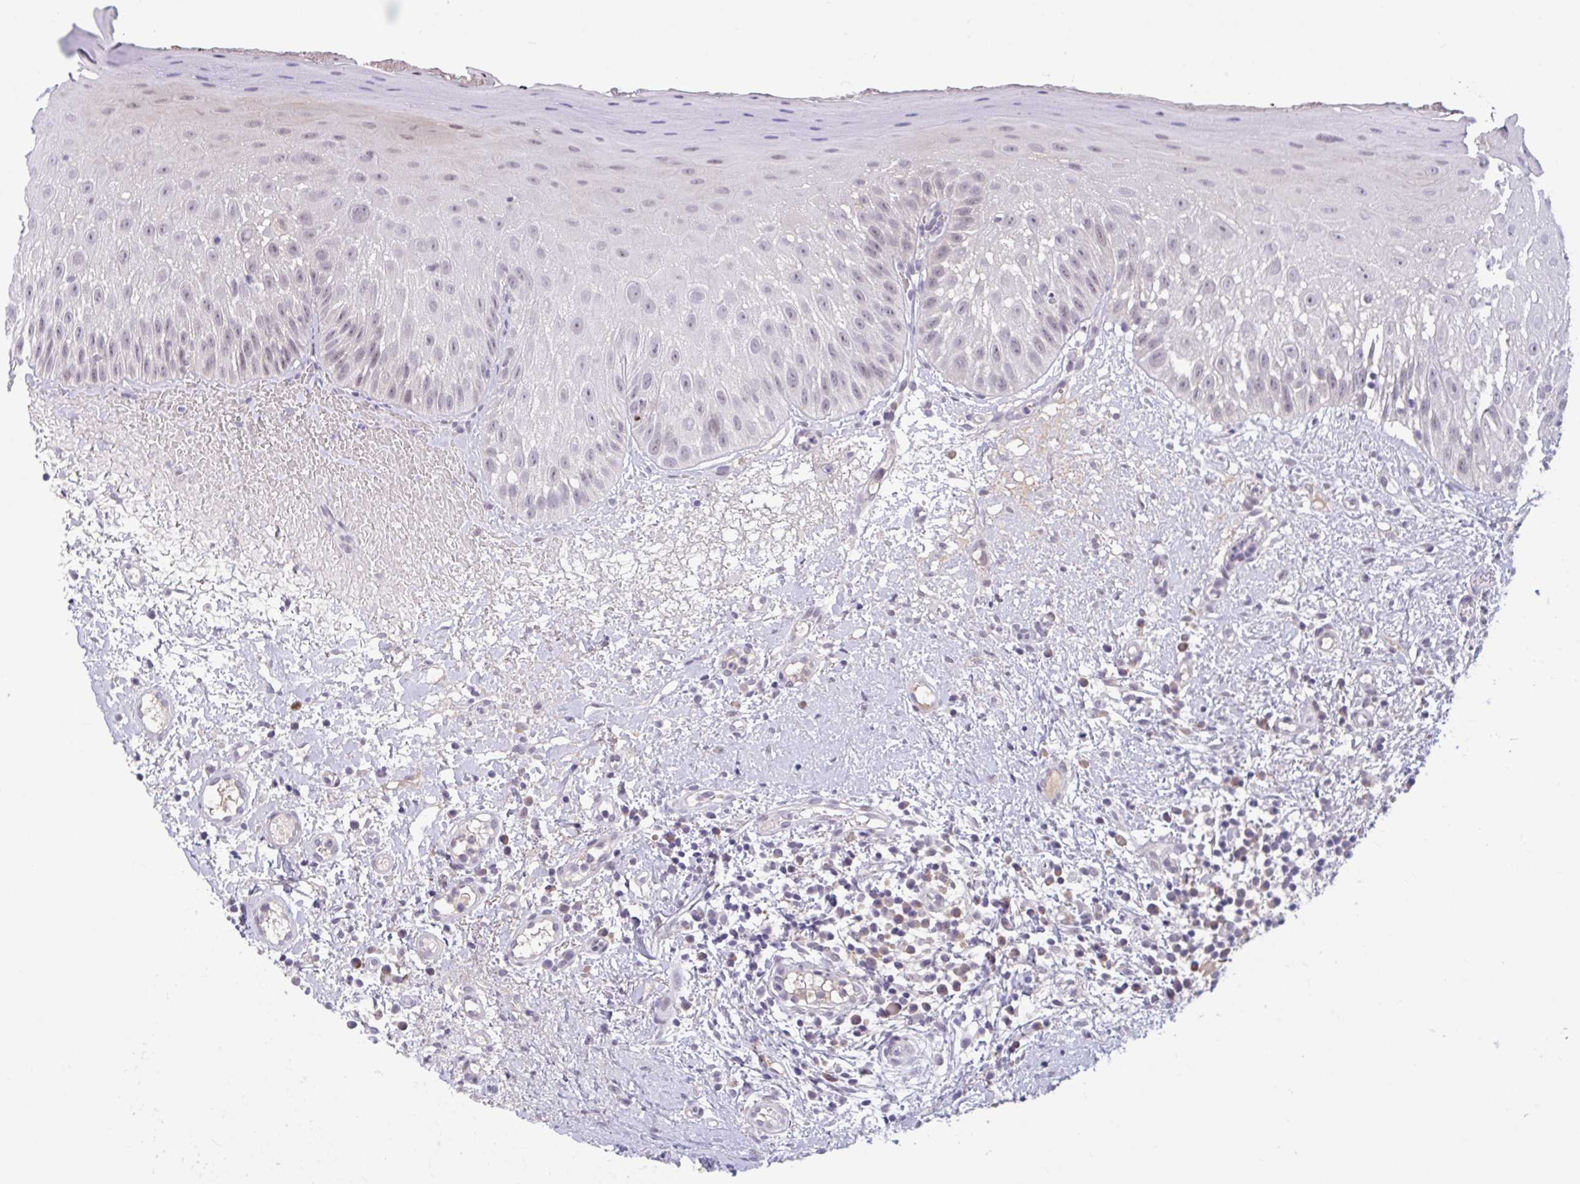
{"staining": {"intensity": "negative", "quantity": "none", "location": "none"}, "tissue": "oral mucosa", "cell_type": "Squamous epithelial cells", "image_type": "normal", "snomed": [{"axis": "morphology", "description": "Normal tissue, NOS"}, {"axis": "topography", "description": "Oral tissue"}, {"axis": "topography", "description": "Tounge, NOS"}], "caption": "An image of oral mucosa stained for a protein demonstrates no brown staining in squamous epithelial cells. Nuclei are stained in blue.", "gene": "CNGB3", "patient": {"sex": "male", "age": 83}}